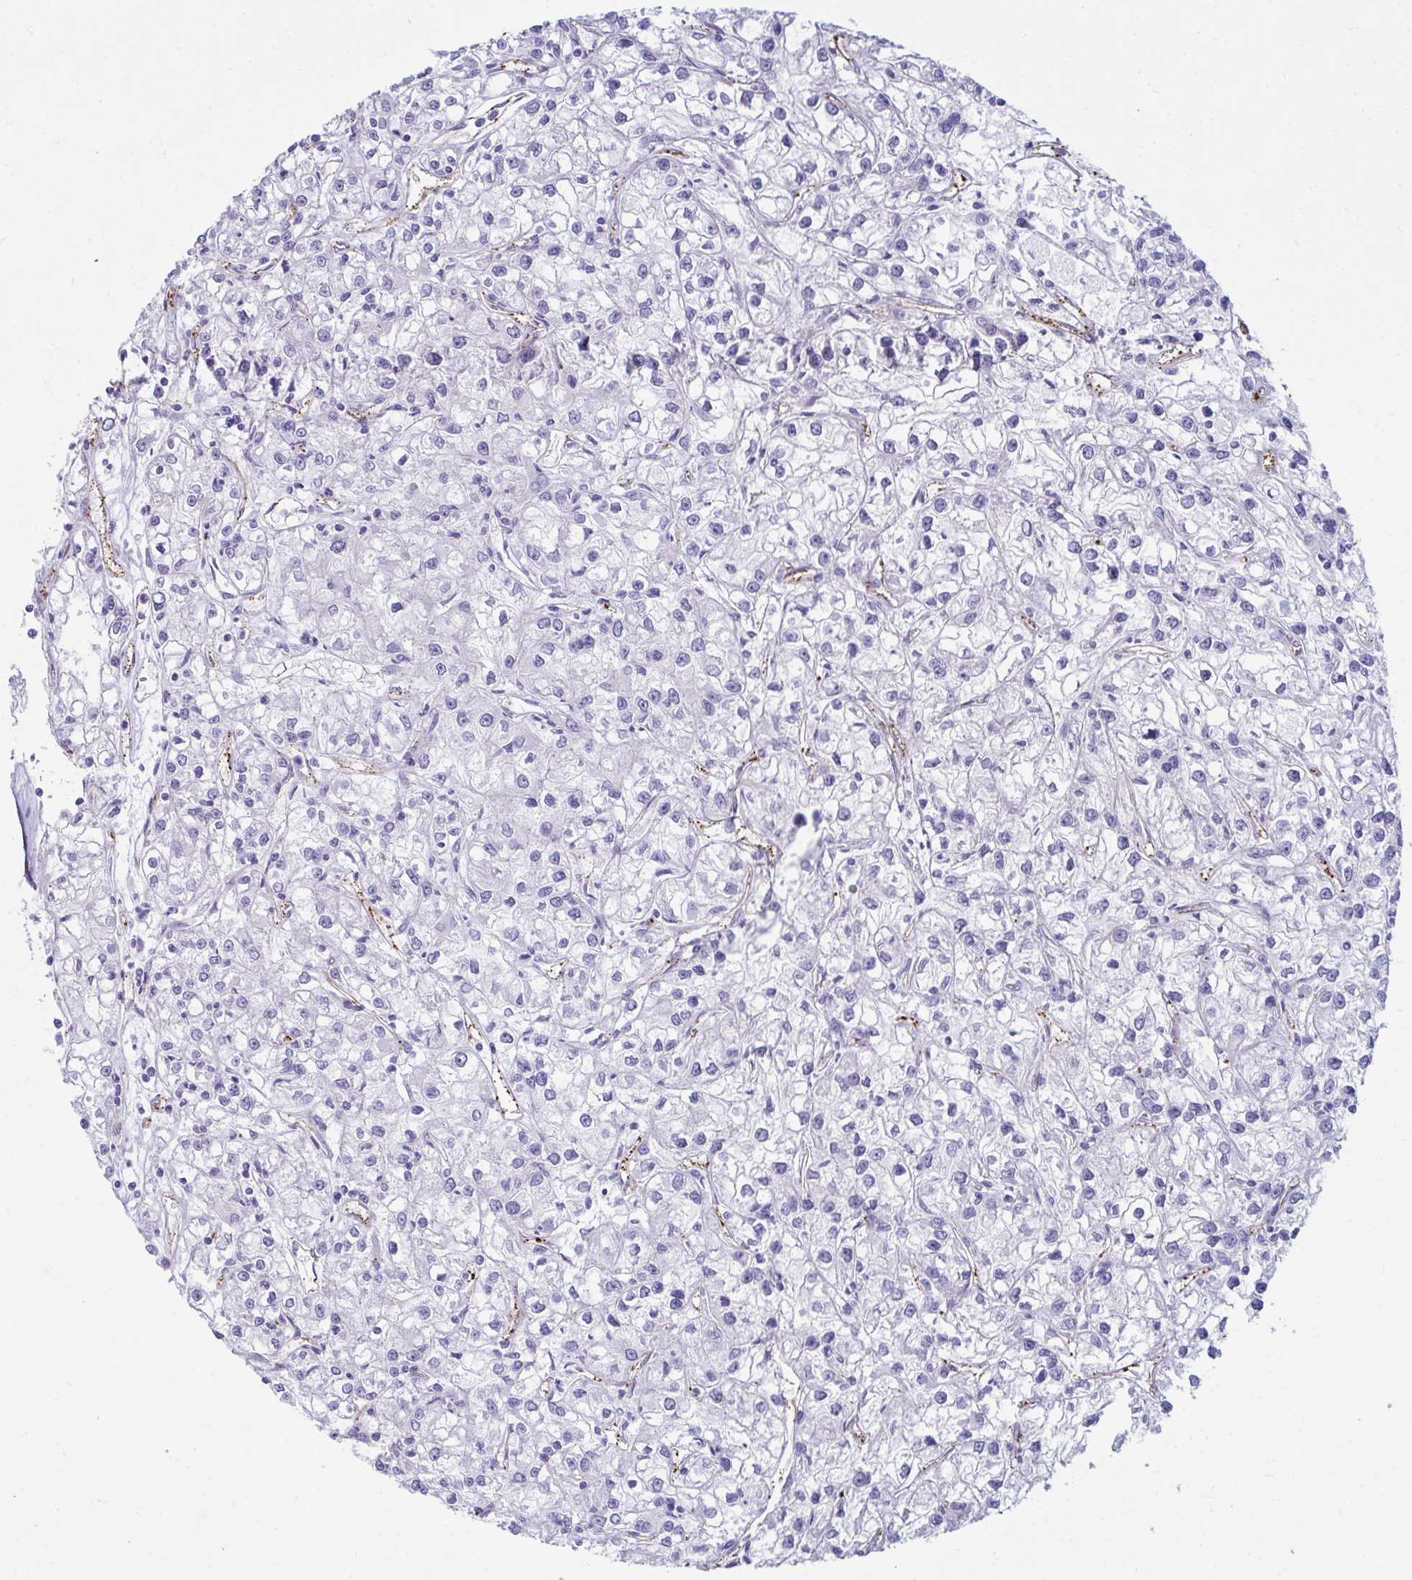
{"staining": {"intensity": "negative", "quantity": "none", "location": "none"}, "tissue": "renal cancer", "cell_type": "Tumor cells", "image_type": "cancer", "snomed": [{"axis": "morphology", "description": "Adenocarcinoma, NOS"}, {"axis": "topography", "description": "Kidney"}], "caption": "This is a micrograph of immunohistochemistry (IHC) staining of renal adenocarcinoma, which shows no positivity in tumor cells.", "gene": "UBL3", "patient": {"sex": "female", "age": 59}}